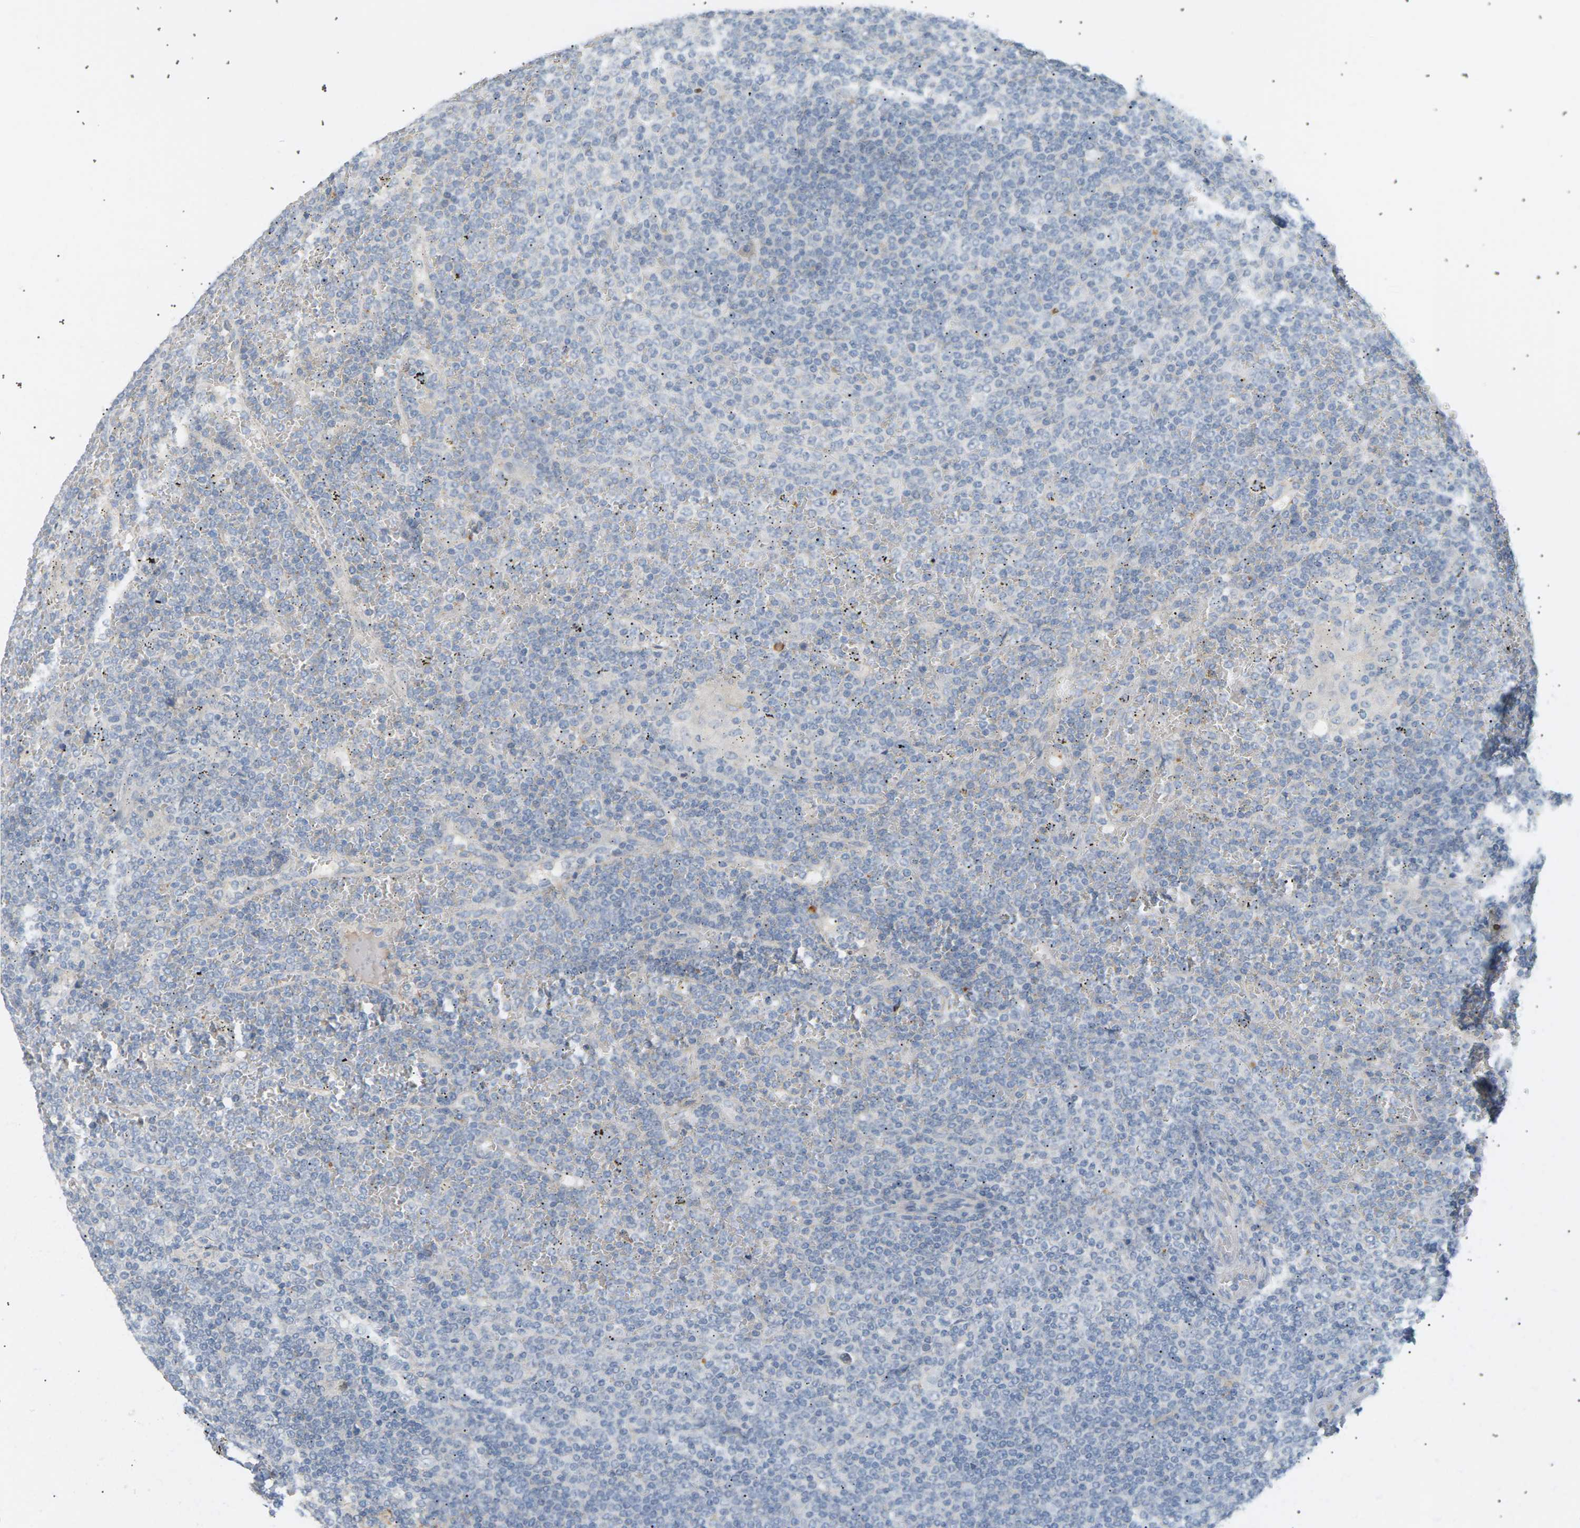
{"staining": {"intensity": "moderate", "quantity": "<25%", "location": "cytoplasmic/membranous"}, "tissue": "lymphoma", "cell_type": "Tumor cells", "image_type": "cancer", "snomed": [{"axis": "morphology", "description": "Malignant lymphoma, non-Hodgkin's type, Low grade"}, {"axis": "topography", "description": "Spleen"}], "caption": "This histopathology image displays immunohistochemistry (IHC) staining of human low-grade malignant lymphoma, non-Hodgkin's type, with low moderate cytoplasmic/membranous positivity in about <25% of tumor cells.", "gene": "CLU", "patient": {"sex": "female", "age": 19}}